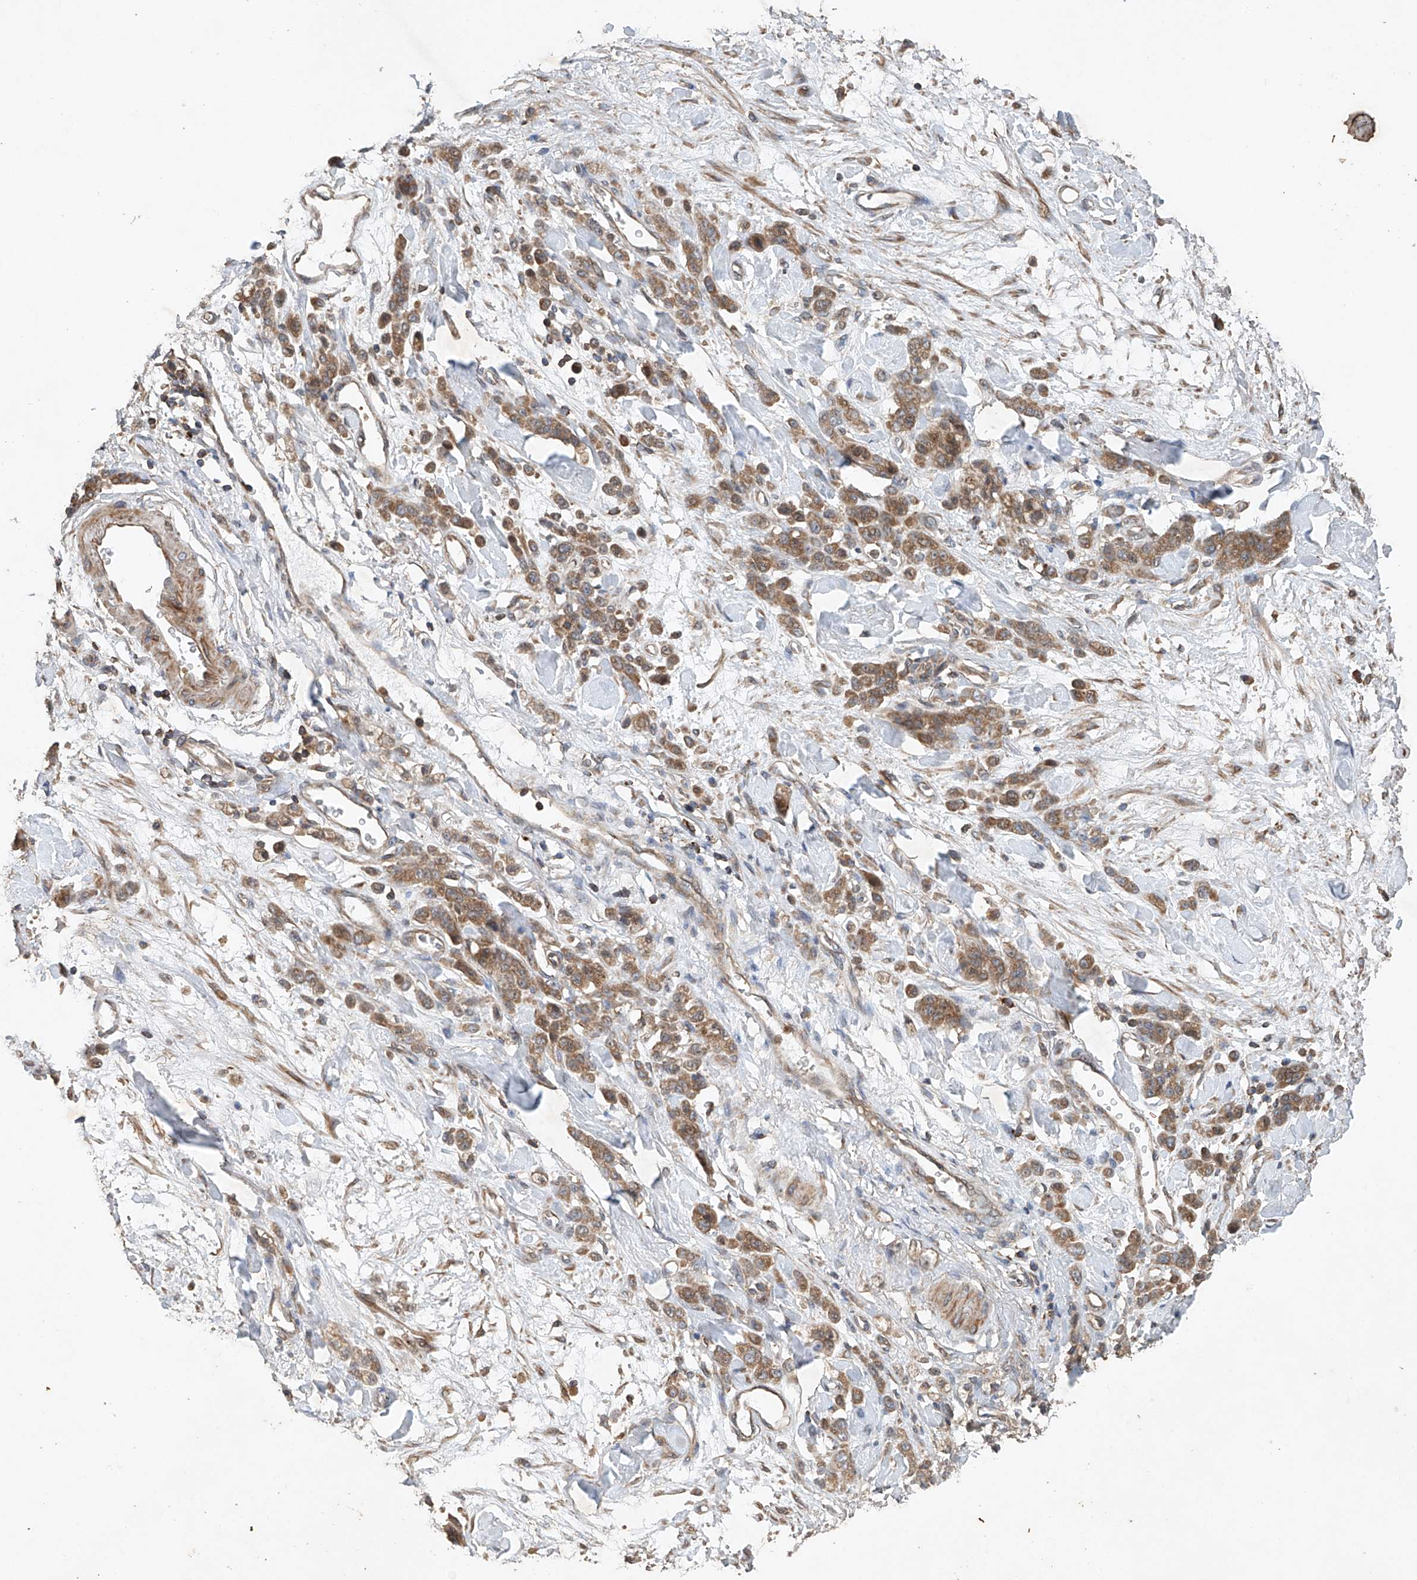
{"staining": {"intensity": "moderate", "quantity": ">75%", "location": "cytoplasmic/membranous"}, "tissue": "stomach cancer", "cell_type": "Tumor cells", "image_type": "cancer", "snomed": [{"axis": "morphology", "description": "Normal tissue, NOS"}, {"axis": "morphology", "description": "Adenocarcinoma, NOS"}, {"axis": "topography", "description": "Stomach"}], "caption": "Protein analysis of stomach cancer (adenocarcinoma) tissue exhibits moderate cytoplasmic/membranous staining in about >75% of tumor cells. (DAB (3,3'-diaminobenzidine) IHC, brown staining for protein, blue staining for nuclei).", "gene": "CEP85L", "patient": {"sex": "male", "age": 82}}